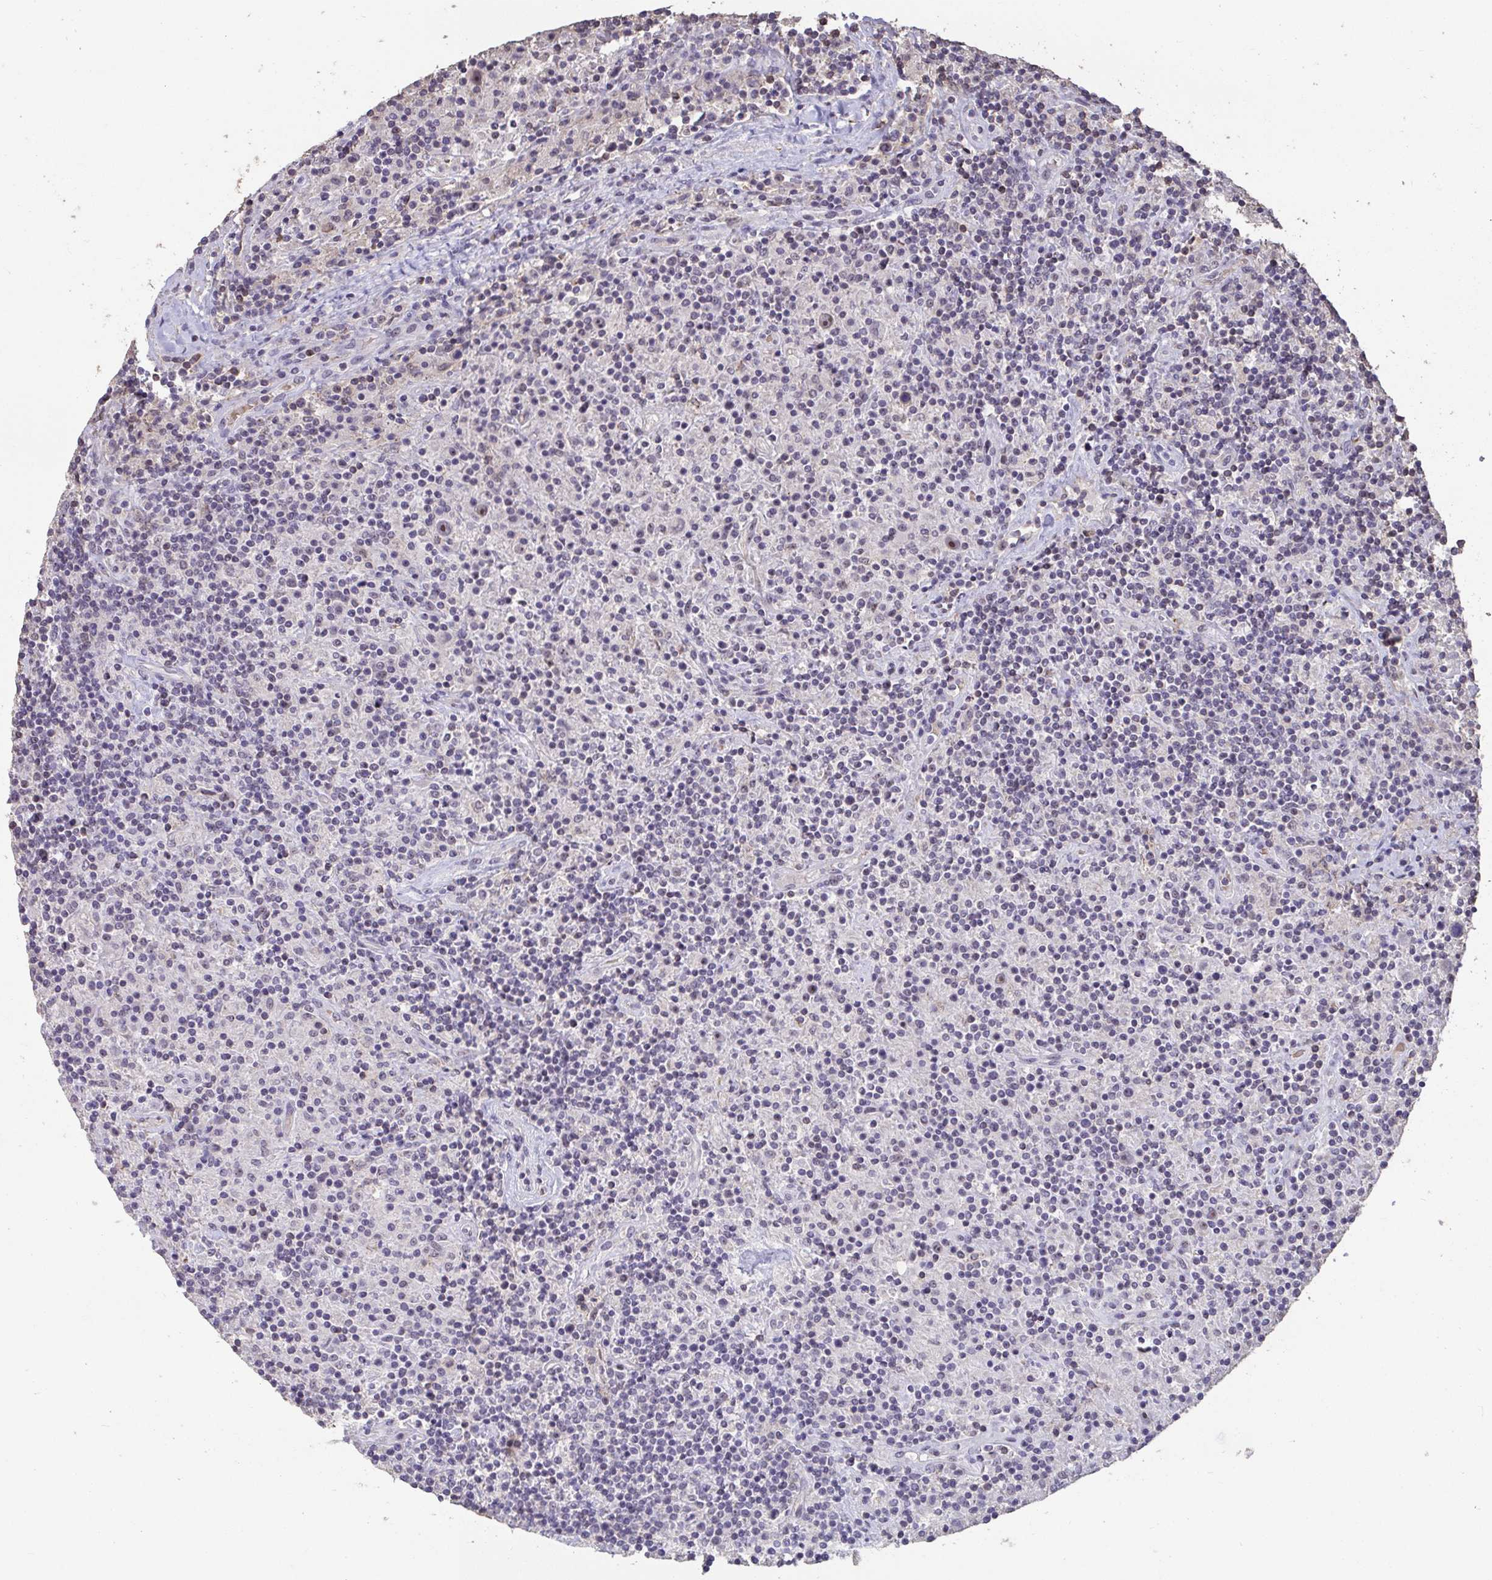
{"staining": {"intensity": "moderate", "quantity": "25%-75%", "location": "nuclear"}, "tissue": "lymphoma", "cell_type": "Tumor cells", "image_type": "cancer", "snomed": [{"axis": "morphology", "description": "Hodgkin's disease, NOS"}, {"axis": "topography", "description": "Lymph node"}], "caption": "Approximately 25%-75% of tumor cells in Hodgkin's disease reveal moderate nuclear protein staining as visualized by brown immunohistochemical staining.", "gene": "SENP3", "patient": {"sex": "male", "age": 70}}